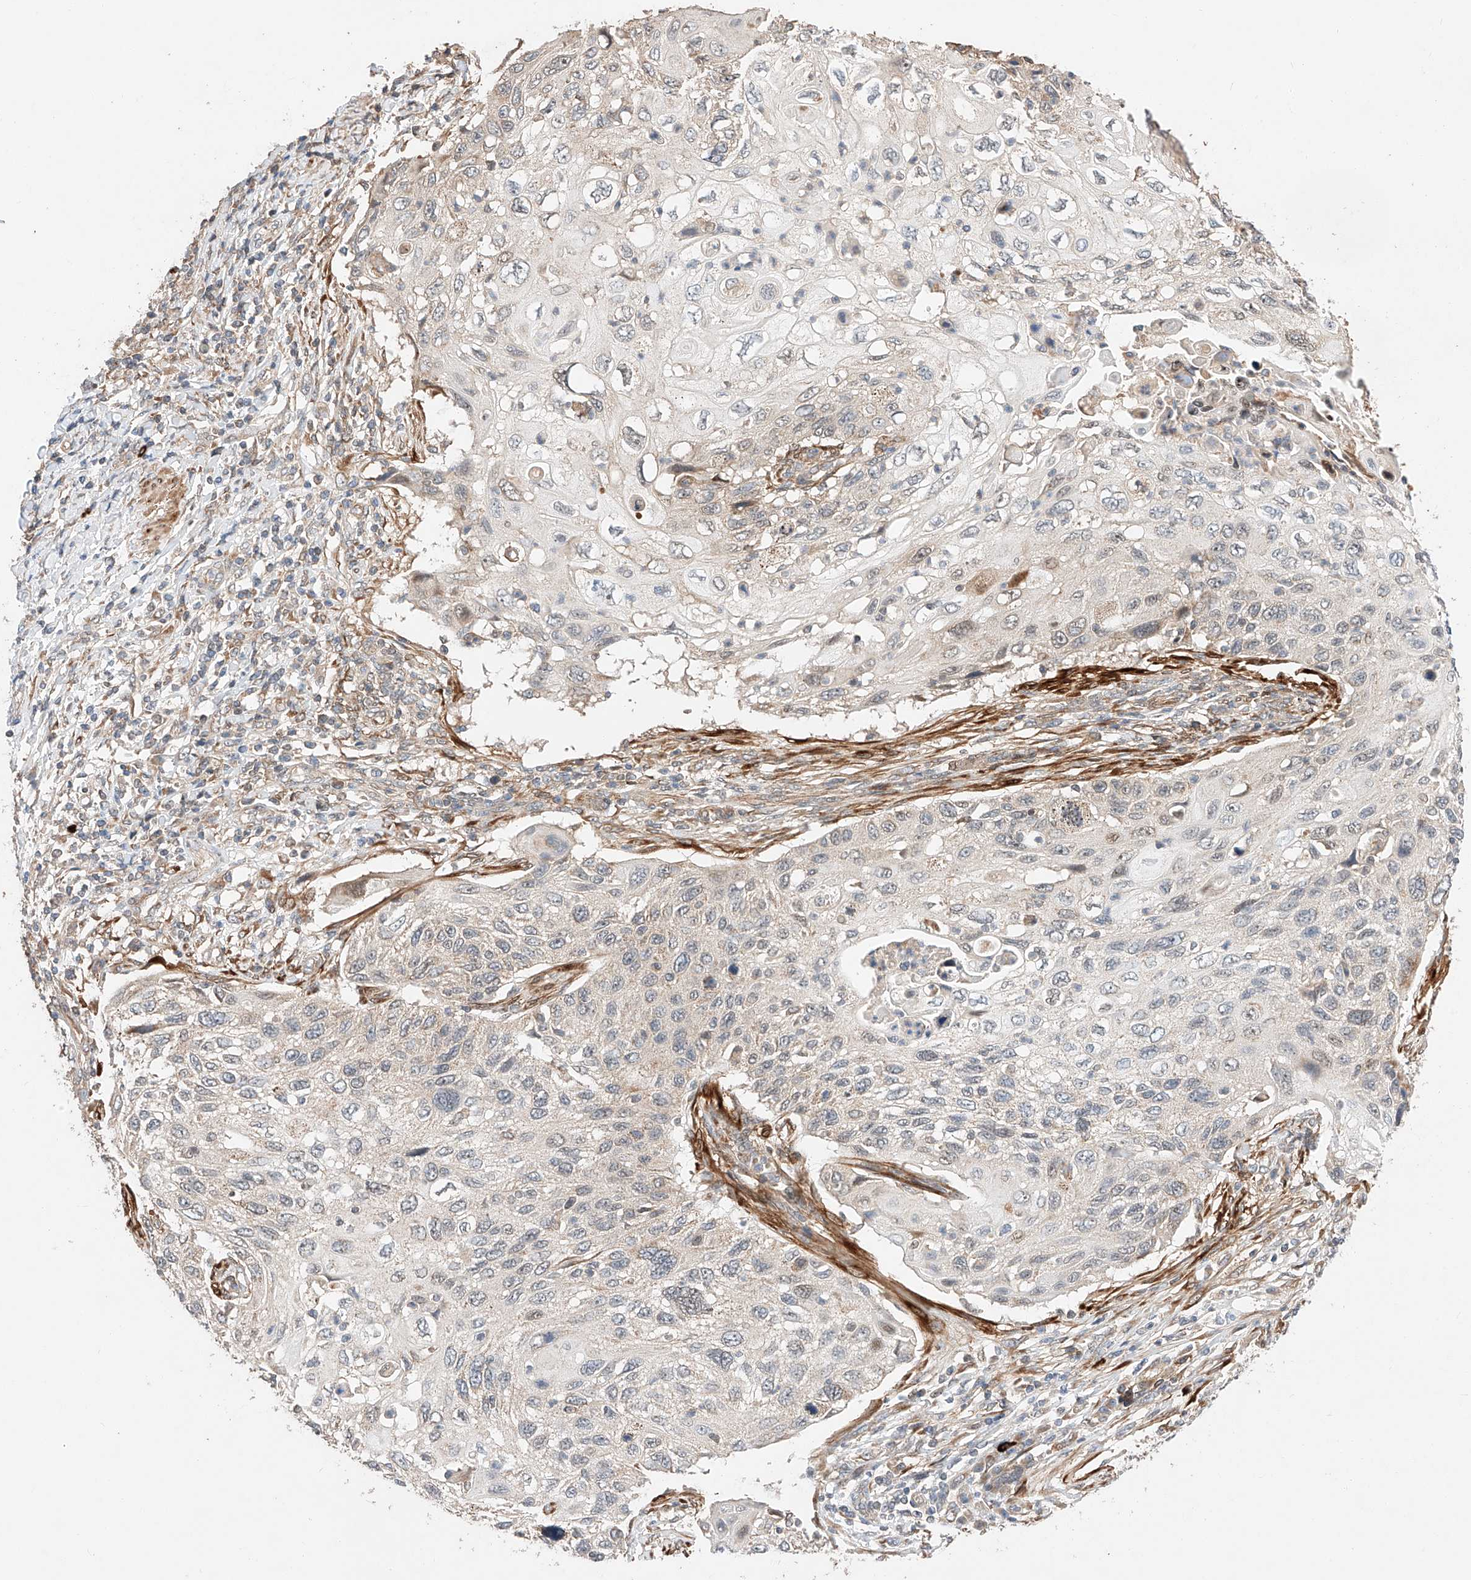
{"staining": {"intensity": "negative", "quantity": "none", "location": "none"}, "tissue": "cervical cancer", "cell_type": "Tumor cells", "image_type": "cancer", "snomed": [{"axis": "morphology", "description": "Squamous cell carcinoma, NOS"}, {"axis": "topography", "description": "Cervix"}], "caption": "Immunohistochemical staining of cervical cancer exhibits no significant positivity in tumor cells.", "gene": "RAB23", "patient": {"sex": "female", "age": 70}}